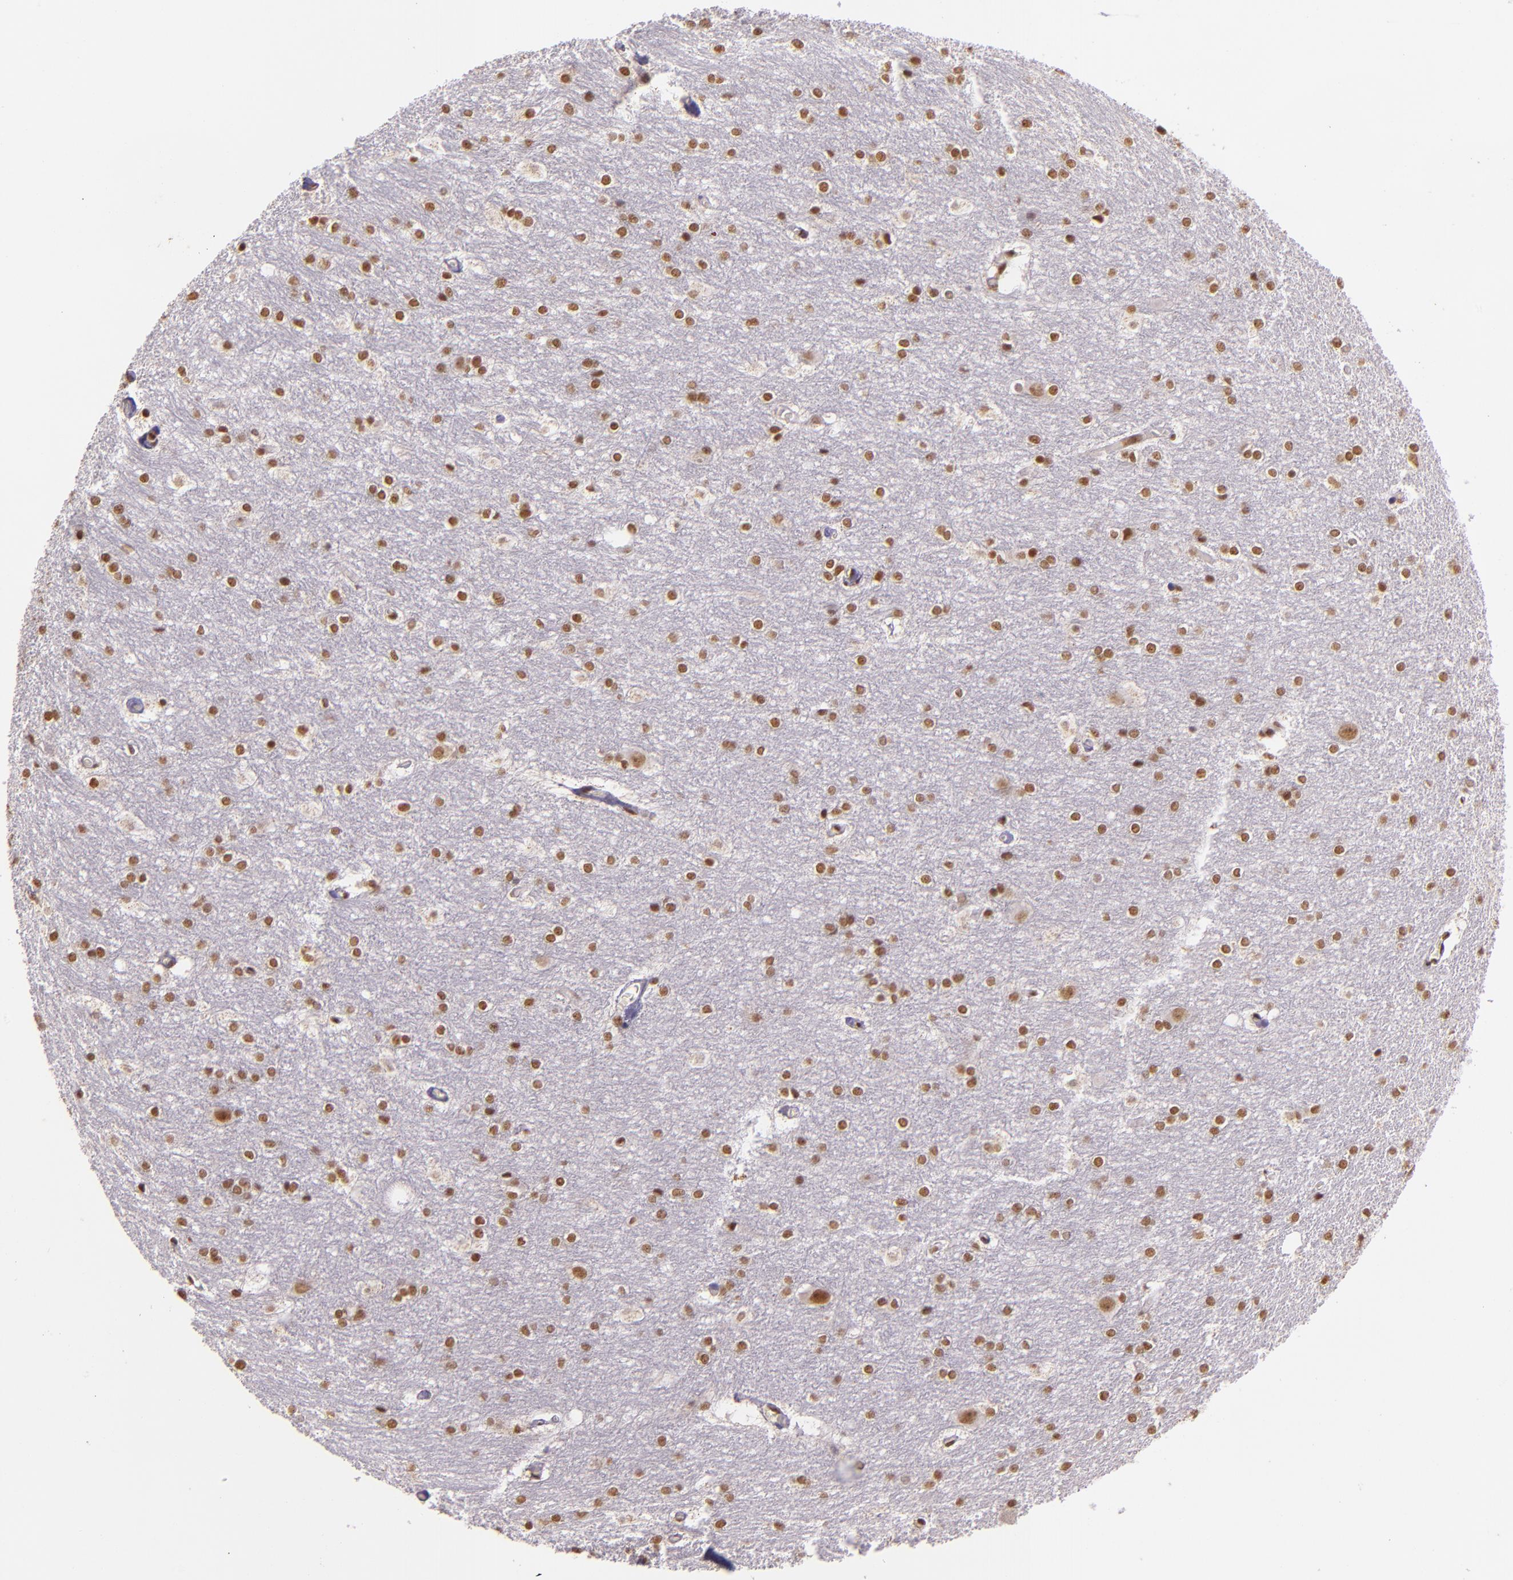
{"staining": {"intensity": "moderate", "quantity": ">75%", "location": "nuclear"}, "tissue": "hippocampus", "cell_type": "Glial cells", "image_type": "normal", "snomed": [{"axis": "morphology", "description": "Normal tissue, NOS"}, {"axis": "topography", "description": "Hippocampus"}], "caption": "Immunohistochemical staining of benign human hippocampus displays moderate nuclear protein positivity in about >75% of glial cells.", "gene": "USF1", "patient": {"sex": "female", "age": 19}}